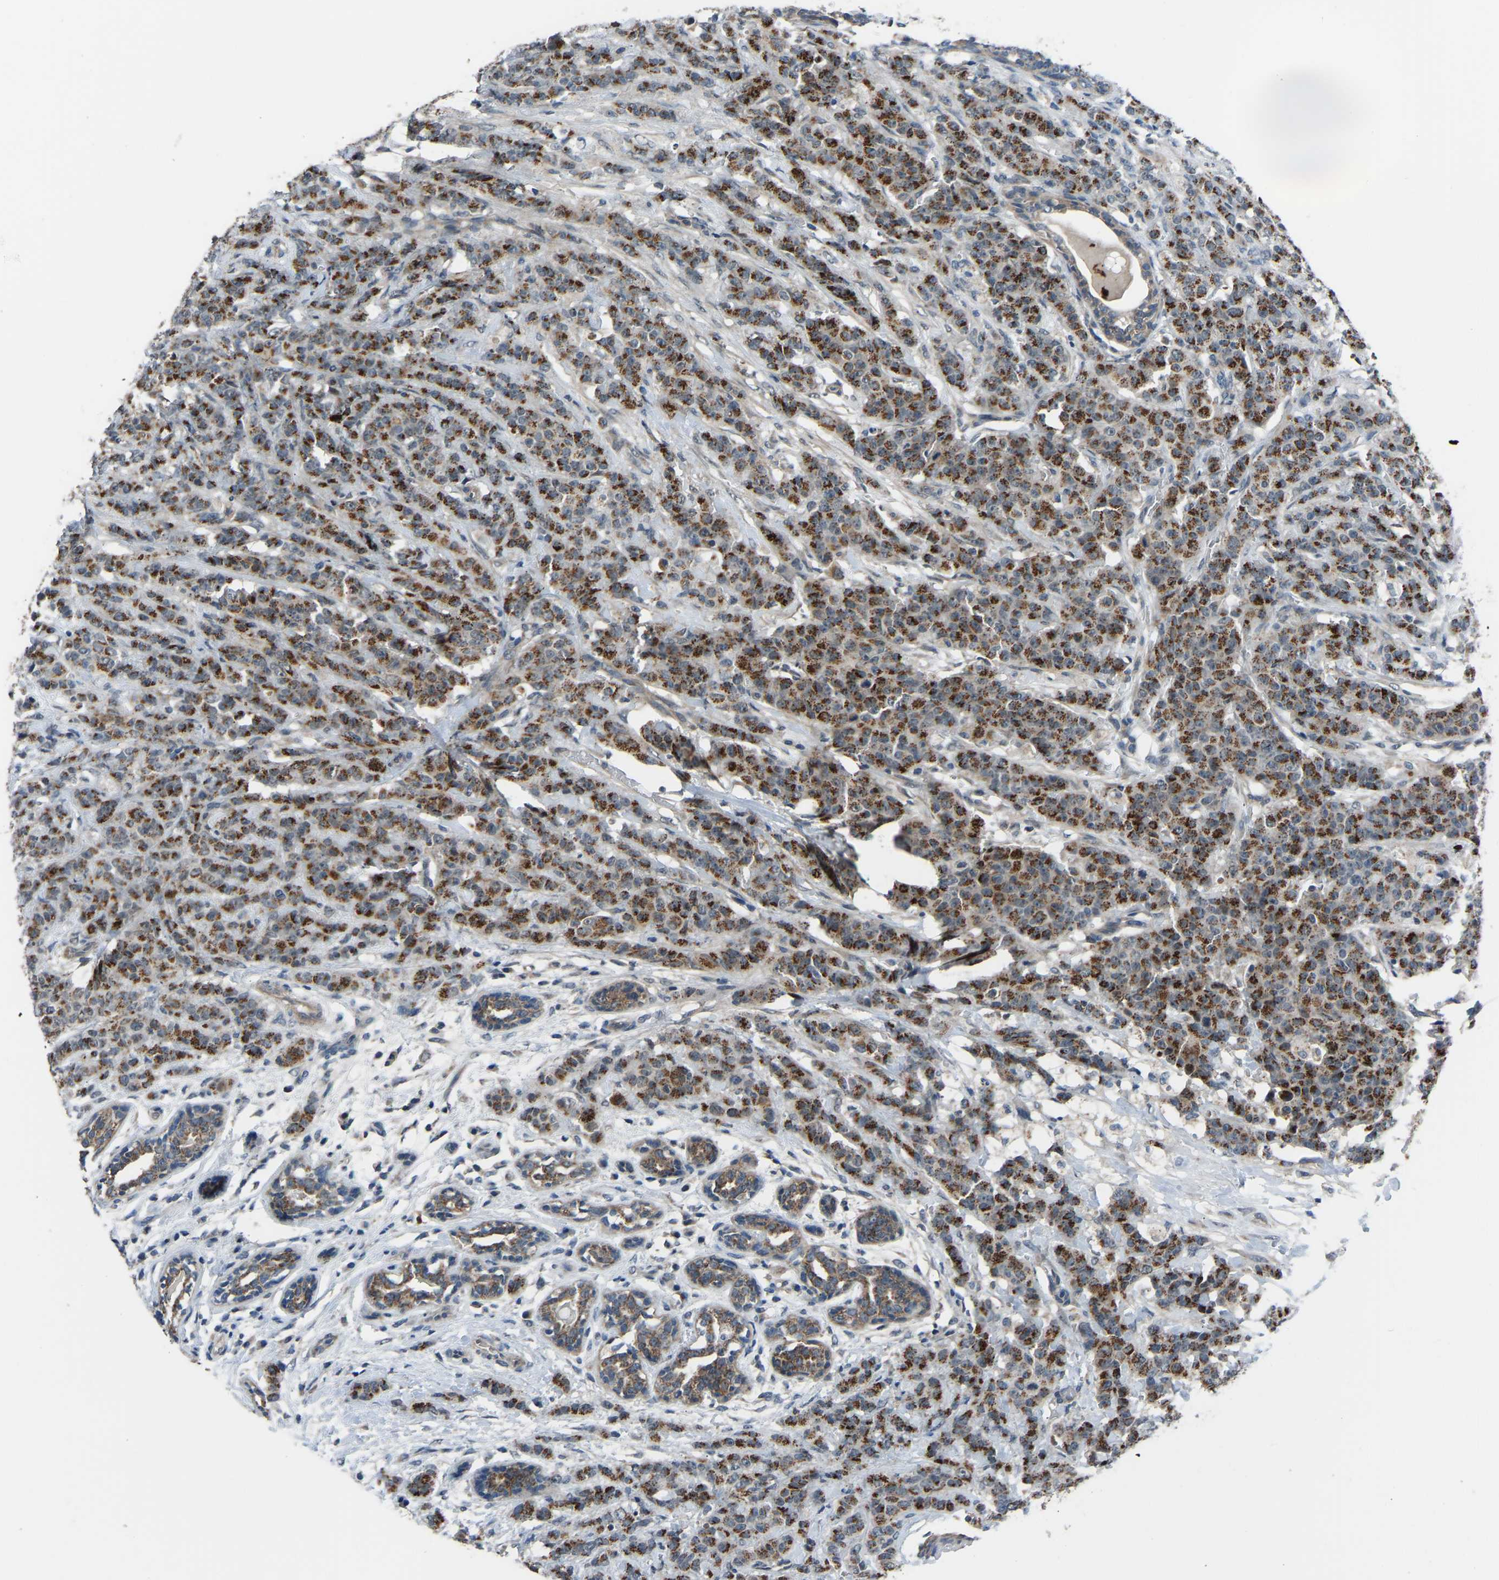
{"staining": {"intensity": "strong", "quantity": ">75%", "location": "cytoplasmic/membranous"}, "tissue": "breast cancer", "cell_type": "Tumor cells", "image_type": "cancer", "snomed": [{"axis": "morphology", "description": "Normal tissue, NOS"}, {"axis": "morphology", "description": "Duct carcinoma"}, {"axis": "topography", "description": "Breast"}], "caption": "Immunohistochemistry of invasive ductal carcinoma (breast) exhibits high levels of strong cytoplasmic/membranous positivity in approximately >75% of tumor cells. The protein is stained brown, and the nuclei are stained in blue (DAB IHC with brightfield microscopy, high magnification).", "gene": "CDK2AP1", "patient": {"sex": "female", "age": 40}}